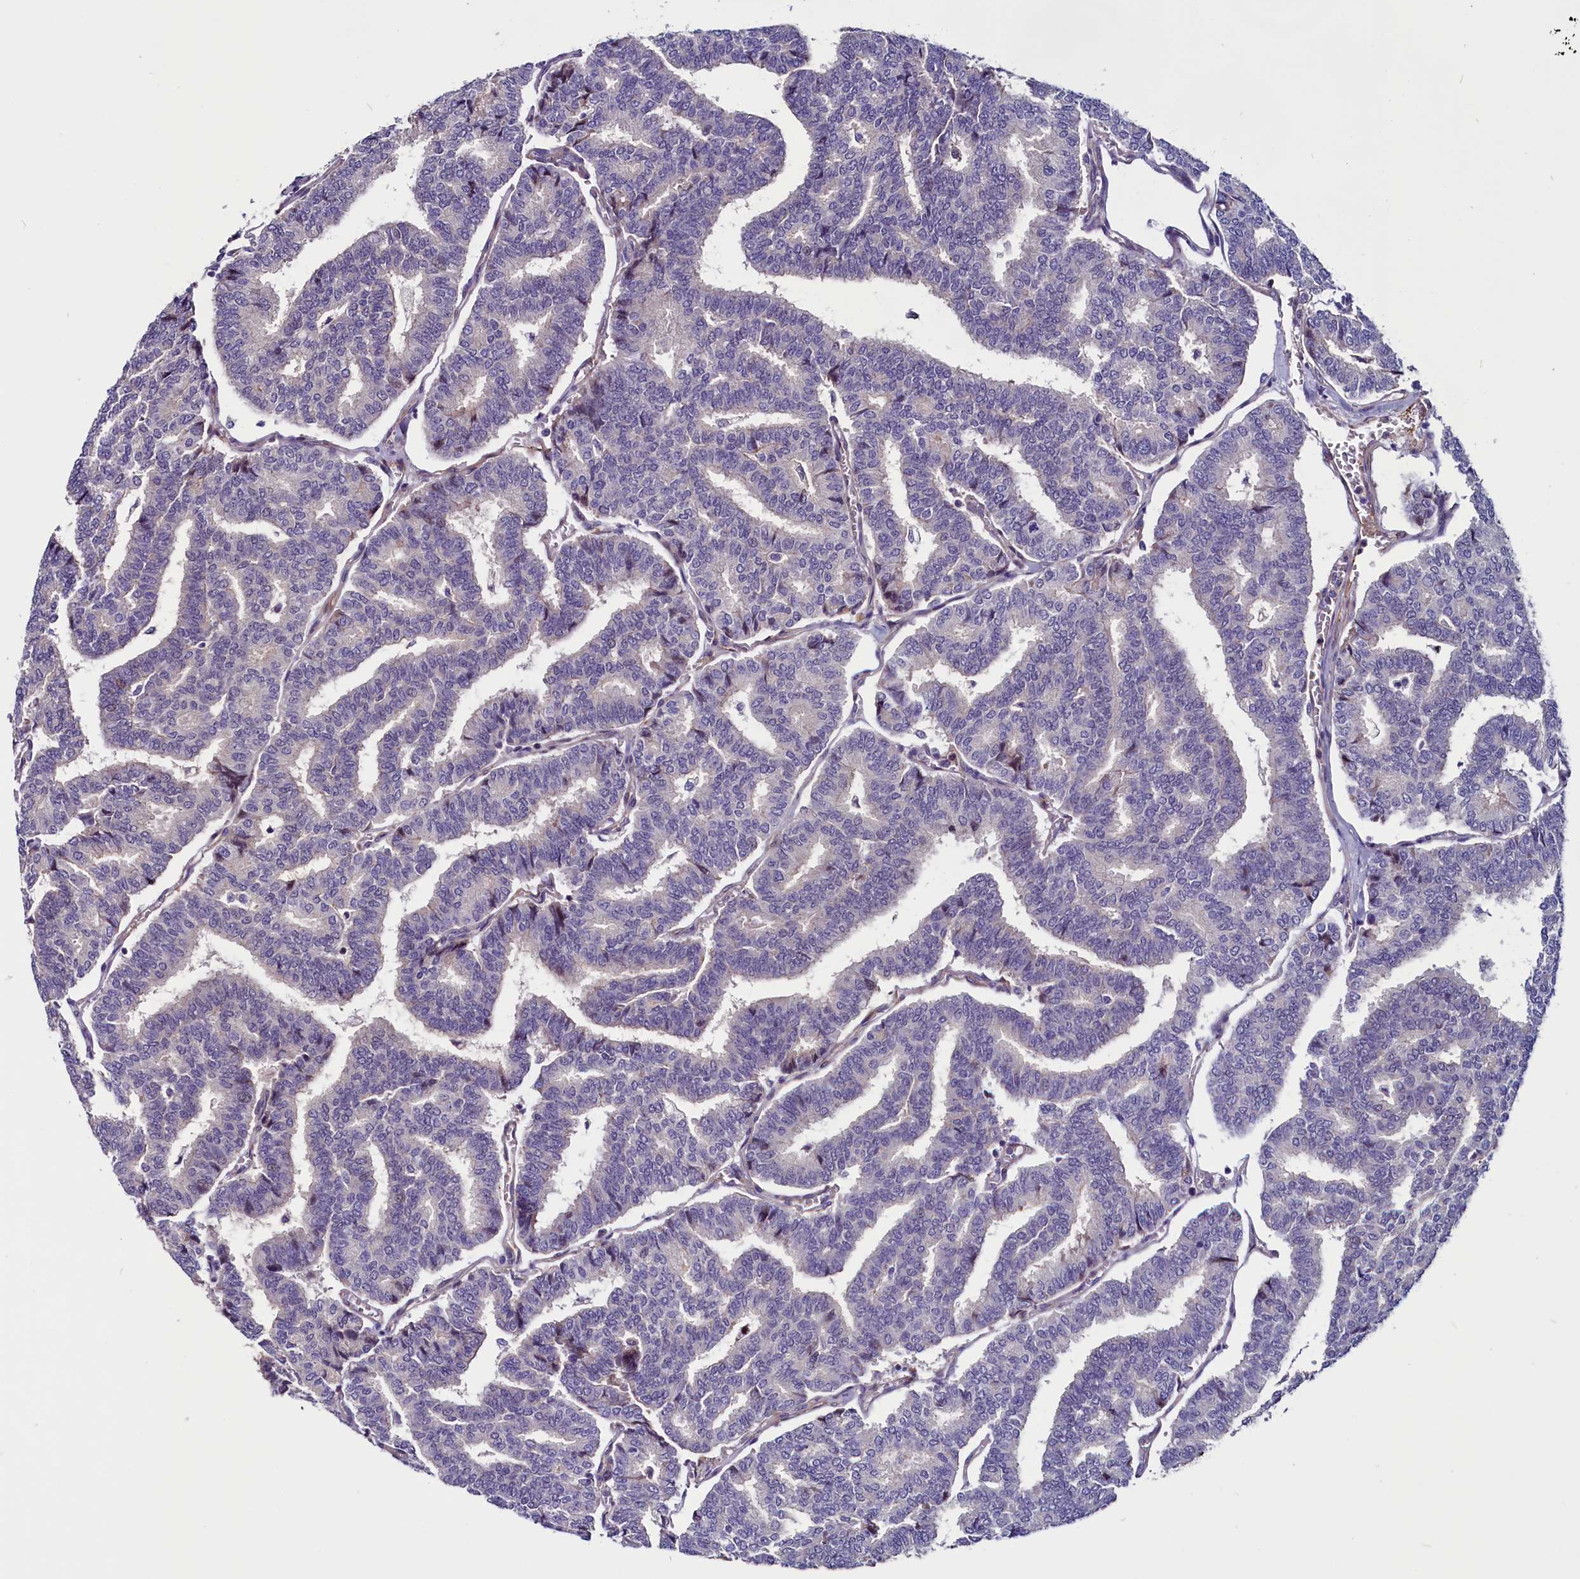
{"staining": {"intensity": "negative", "quantity": "none", "location": "none"}, "tissue": "thyroid cancer", "cell_type": "Tumor cells", "image_type": "cancer", "snomed": [{"axis": "morphology", "description": "Papillary adenocarcinoma, NOS"}, {"axis": "topography", "description": "Thyroid gland"}], "caption": "A histopathology image of human thyroid papillary adenocarcinoma is negative for staining in tumor cells.", "gene": "ZNF749", "patient": {"sex": "female", "age": 35}}